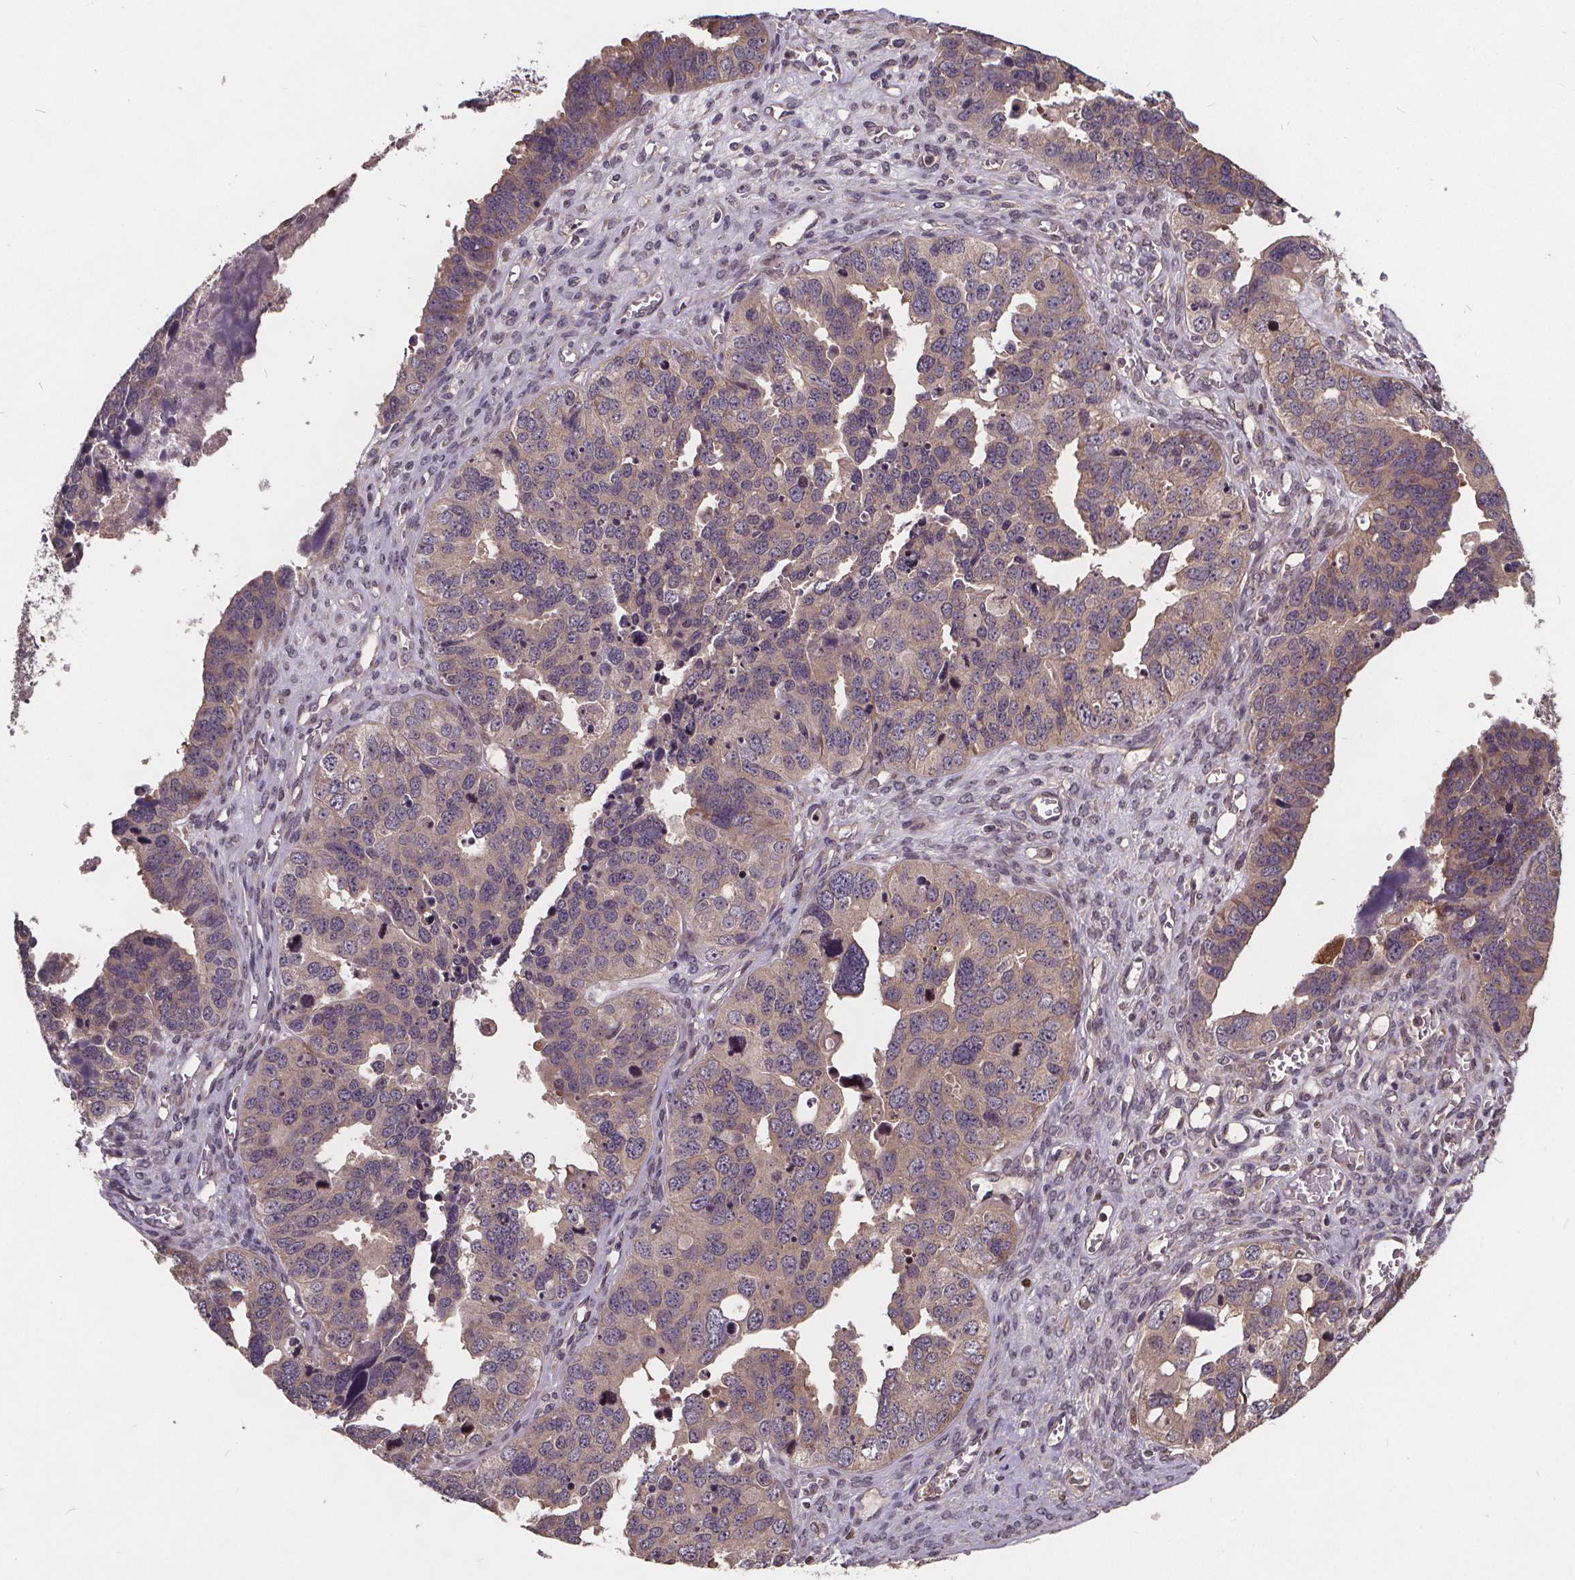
{"staining": {"intensity": "weak", "quantity": "<25%", "location": "cytoplasmic/membranous"}, "tissue": "ovarian cancer", "cell_type": "Tumor cells", "image_type": "cancer", "snomed": [{"axis": "morphology", "description": "Cystadenocarcinoma, serous, NOS"}, {"axis": "topography", "description": "Ovary"}], "caption": "Tumor cells are negative for brown protein staining in ovarian cancer (serous cystadenocarcinoma).", "gene": "USP9X", "patient": {"sex": "female", "age": 76}}